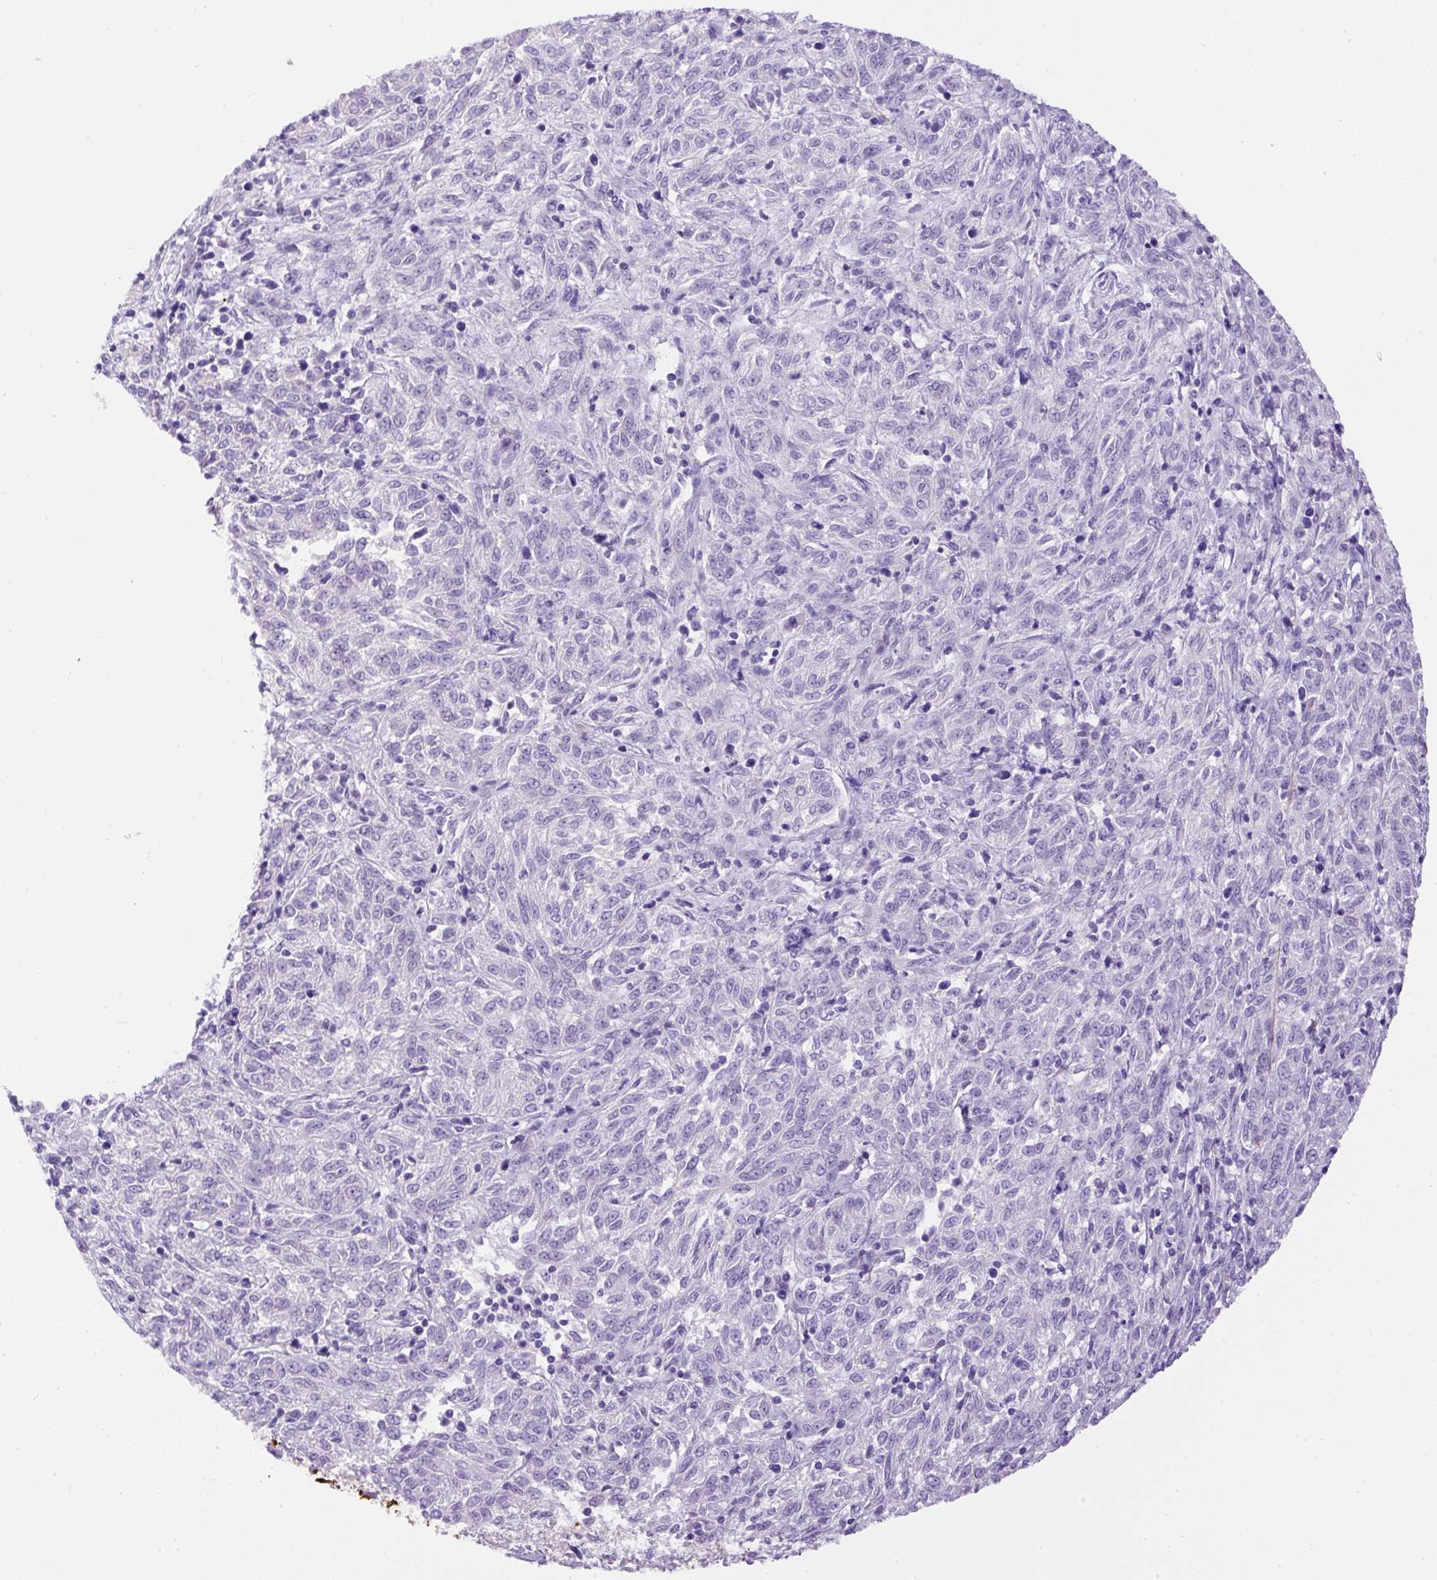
{"staining": {"intensity": "negative", "quantity": "none", "location": "none"}, "tissue": "melanoma", "cell_type": "Tumor cells", "image_type": "cancer", "snomed": [{"axis": "morphology", "description": "Malignant melanoma, NOS"}, {"axis": "topography", "description": "Skin"}], "caption": "Immunohistochemistry (IHC) histopathology image of neoplastic tissue: human melanoma stained with DAB (3,3'-diaminobenzidine) displays no significant protein staining in tumor cells. (DAB IHC visualized using brightfield microscopy, high magnification).", "gene": "APCS", "patient": {"sex": "female", "age": 72}}